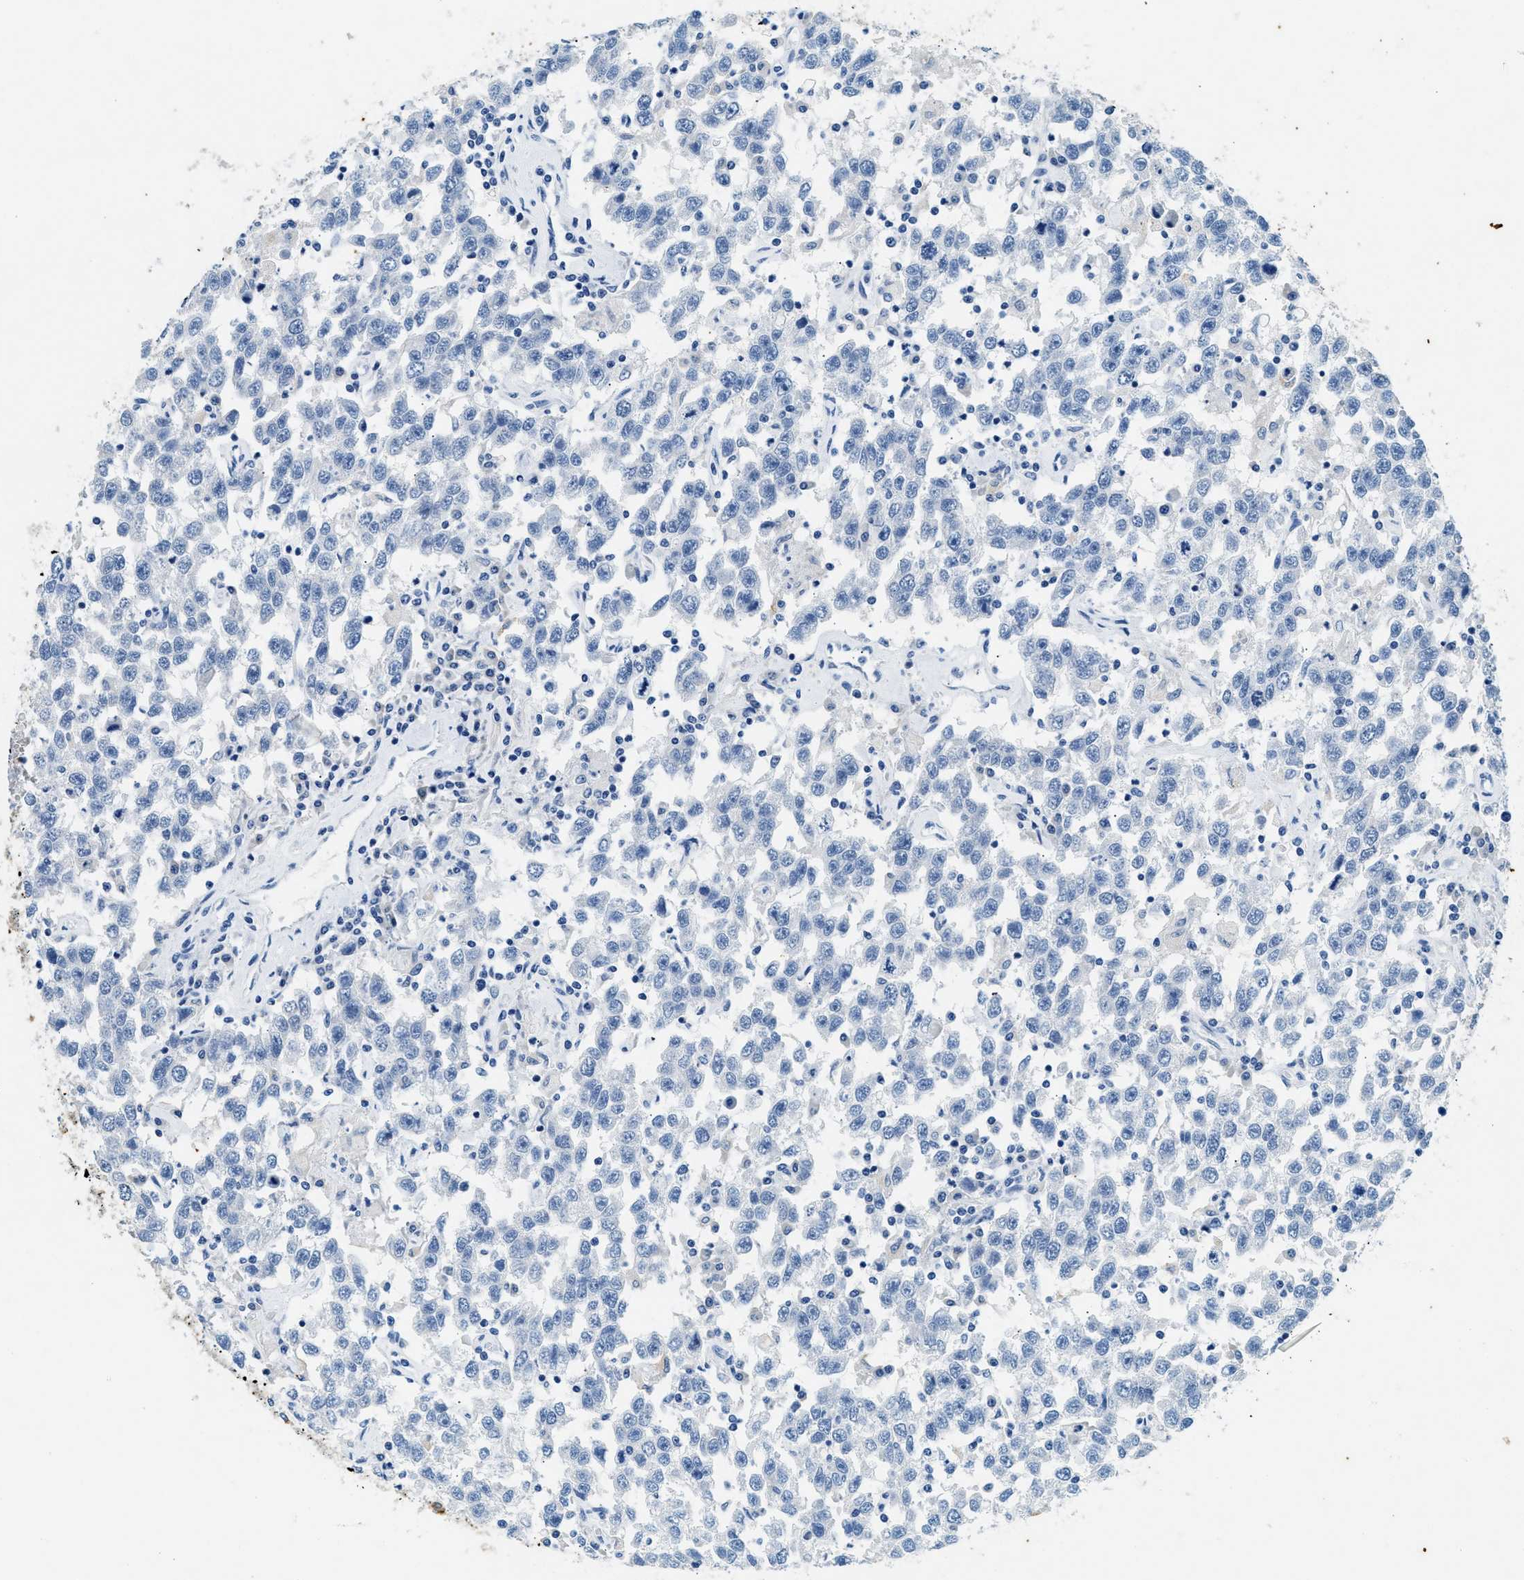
{"staining": {"intensity": "negative", "quantity": "none", "location": "none"}, "tissue": "testis cancer", "cell_type": "Tumor cells", "image_type": "cancer", "snomed": [{"axis": "morphology", "description": "Seminoma, NOS"}, {"axis": "topography", "description": "Testis"}], "caption": "DAB (3,3'-diaminobenzidine) immunohistochemical staining of testis cancer displays no significant staining in tumor cells.", "gene": "CFAP20", "patient": {"sex": "male", "age": 41}}